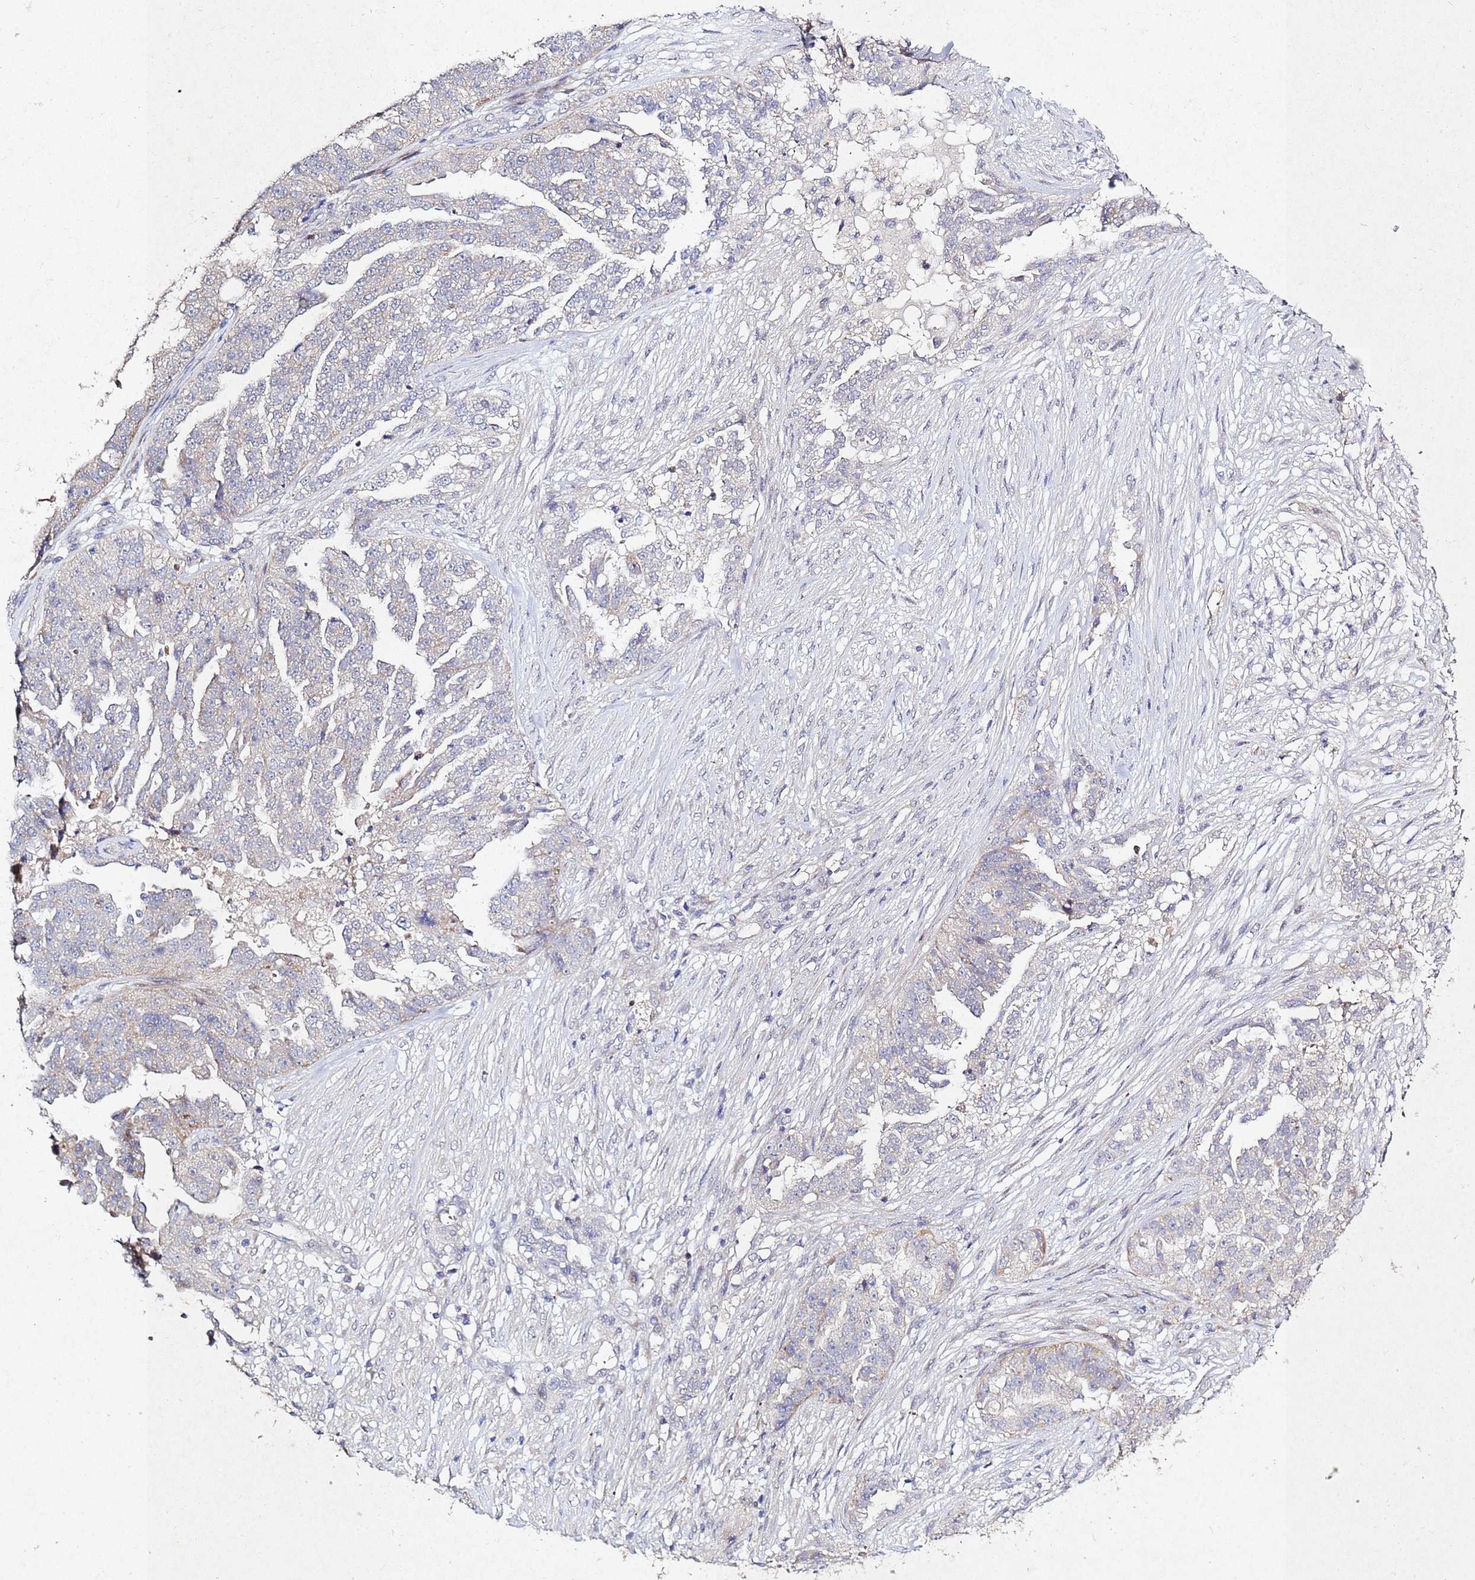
{"staining": {"intensity": "negative", "quantity": "none", "location": "none"}, "tissue": "ovarian cancer", "cell_type": "Tumor cells", "image_type": "cancer", "snomed": [{"axis": "morphology", "description": "Cystadenocarcinoma, serous, NOS"}, {"axis": "topography", "description": "Ovary"}], "caption": "DAB (3,3'-diaminobenzidine) immunohistochemical staining of ovarian serous cystadenocarcinoma reveals no significant positivity in tumor cells. Brightfield microscopy of immunohistochemistry (IHC) stained with DAB (3,3'-diaminobenzidine) (brown) and hematoxylin (blue), captured at high magnification.", "gene": "TNPO2", "patient": {"sex": "female", "age": 58}}